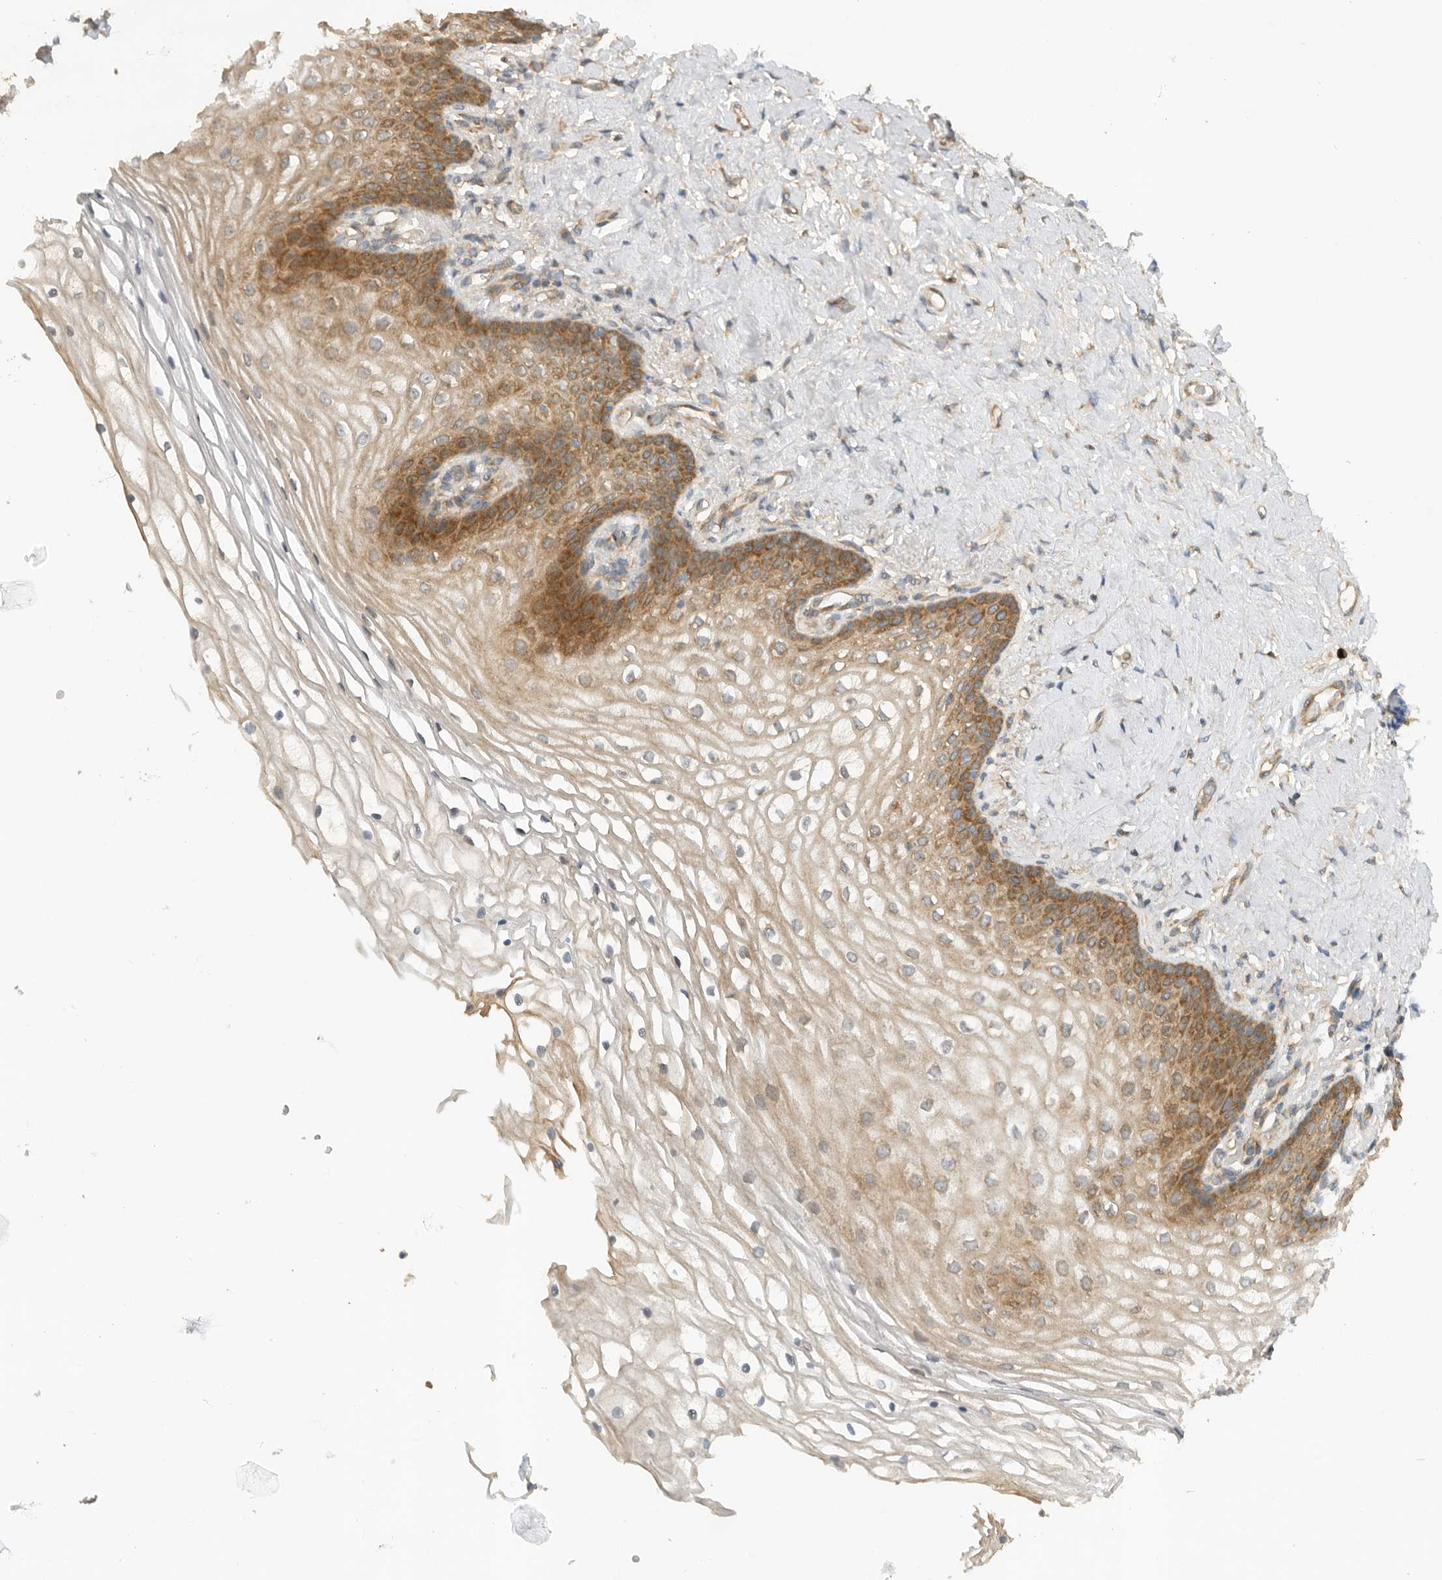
{"staining": {"intensity": "moderate", "quantity": ">75%", "location": "cytoplasmic/membranous"}, "tissue": "vagina", "cell_type": "Squamous epithelial cells", "image_type": "normal", "snomed": [{"axis": "morphology", "description": "Normal tissue, NOS"}, {"axis": "topography", "description": "Vagina"}], "caption": "Immunohistochemical staining of benign human vagina demonstrates >75% levels of moderate cytoplasmic/membranous protein expression in about >75% of squamous epithelial cells.", "gene": "PUM1", "patient": {"sex": "female", "age": 60}}